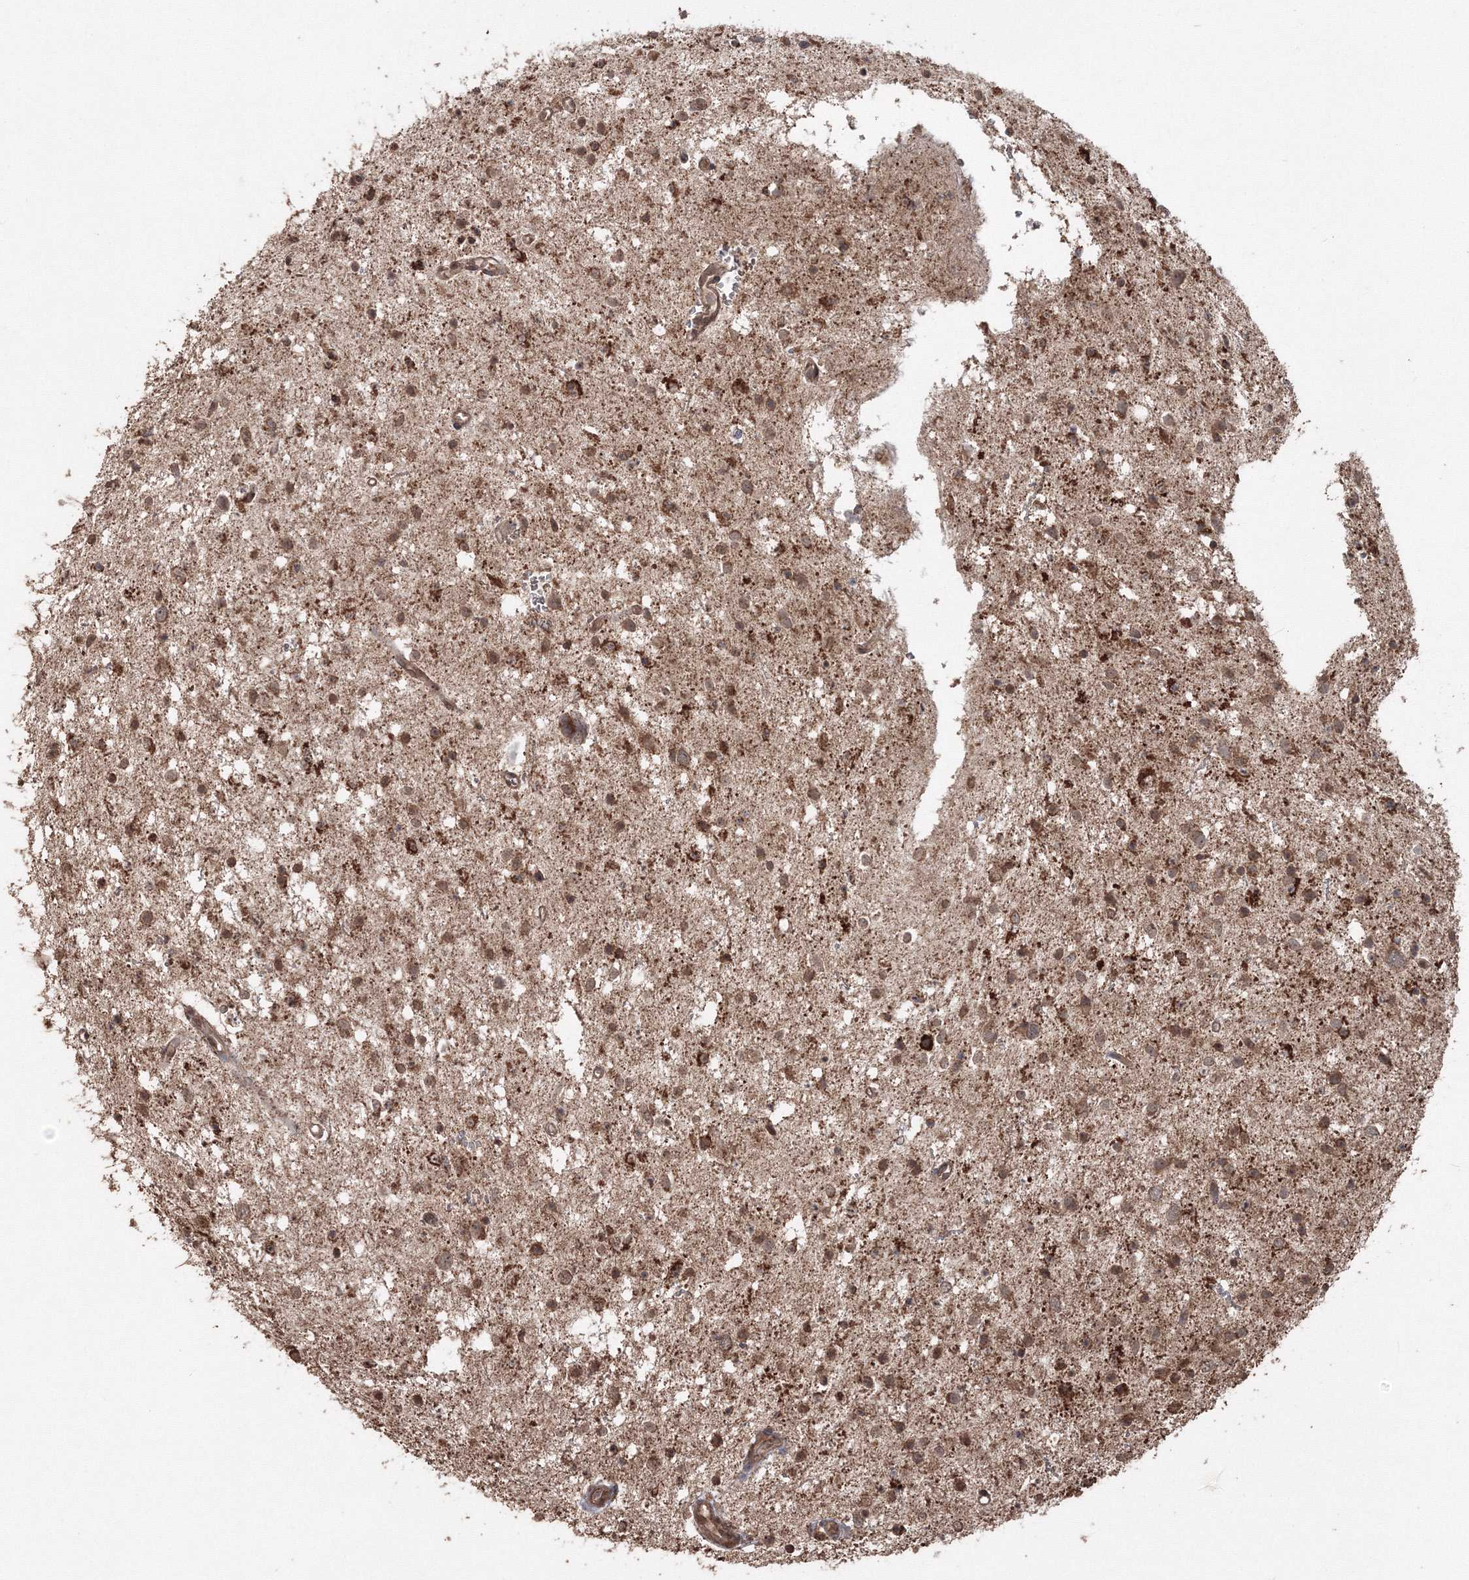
{"staining": {"intensity": "moderate", "quantity": ">75%", "location": "cytoplasmic/membranous"}, "tissue": "glioma", "cell_type": "Tumor cells", "image_type": "cancer", "snomed": [{"axis": "morphology", "description": "Glioma, malignant, Low grade"}, {"axis": "topography", "description": "Brain"}], "caption": "Immunohistochemical staining of glioma shows medium levels of moderate cytoplasmic/membranous protein expression in about >75% of tumor cells.", "gene": "CCDC122", "patient": {"sex": "female", "age": 37}}